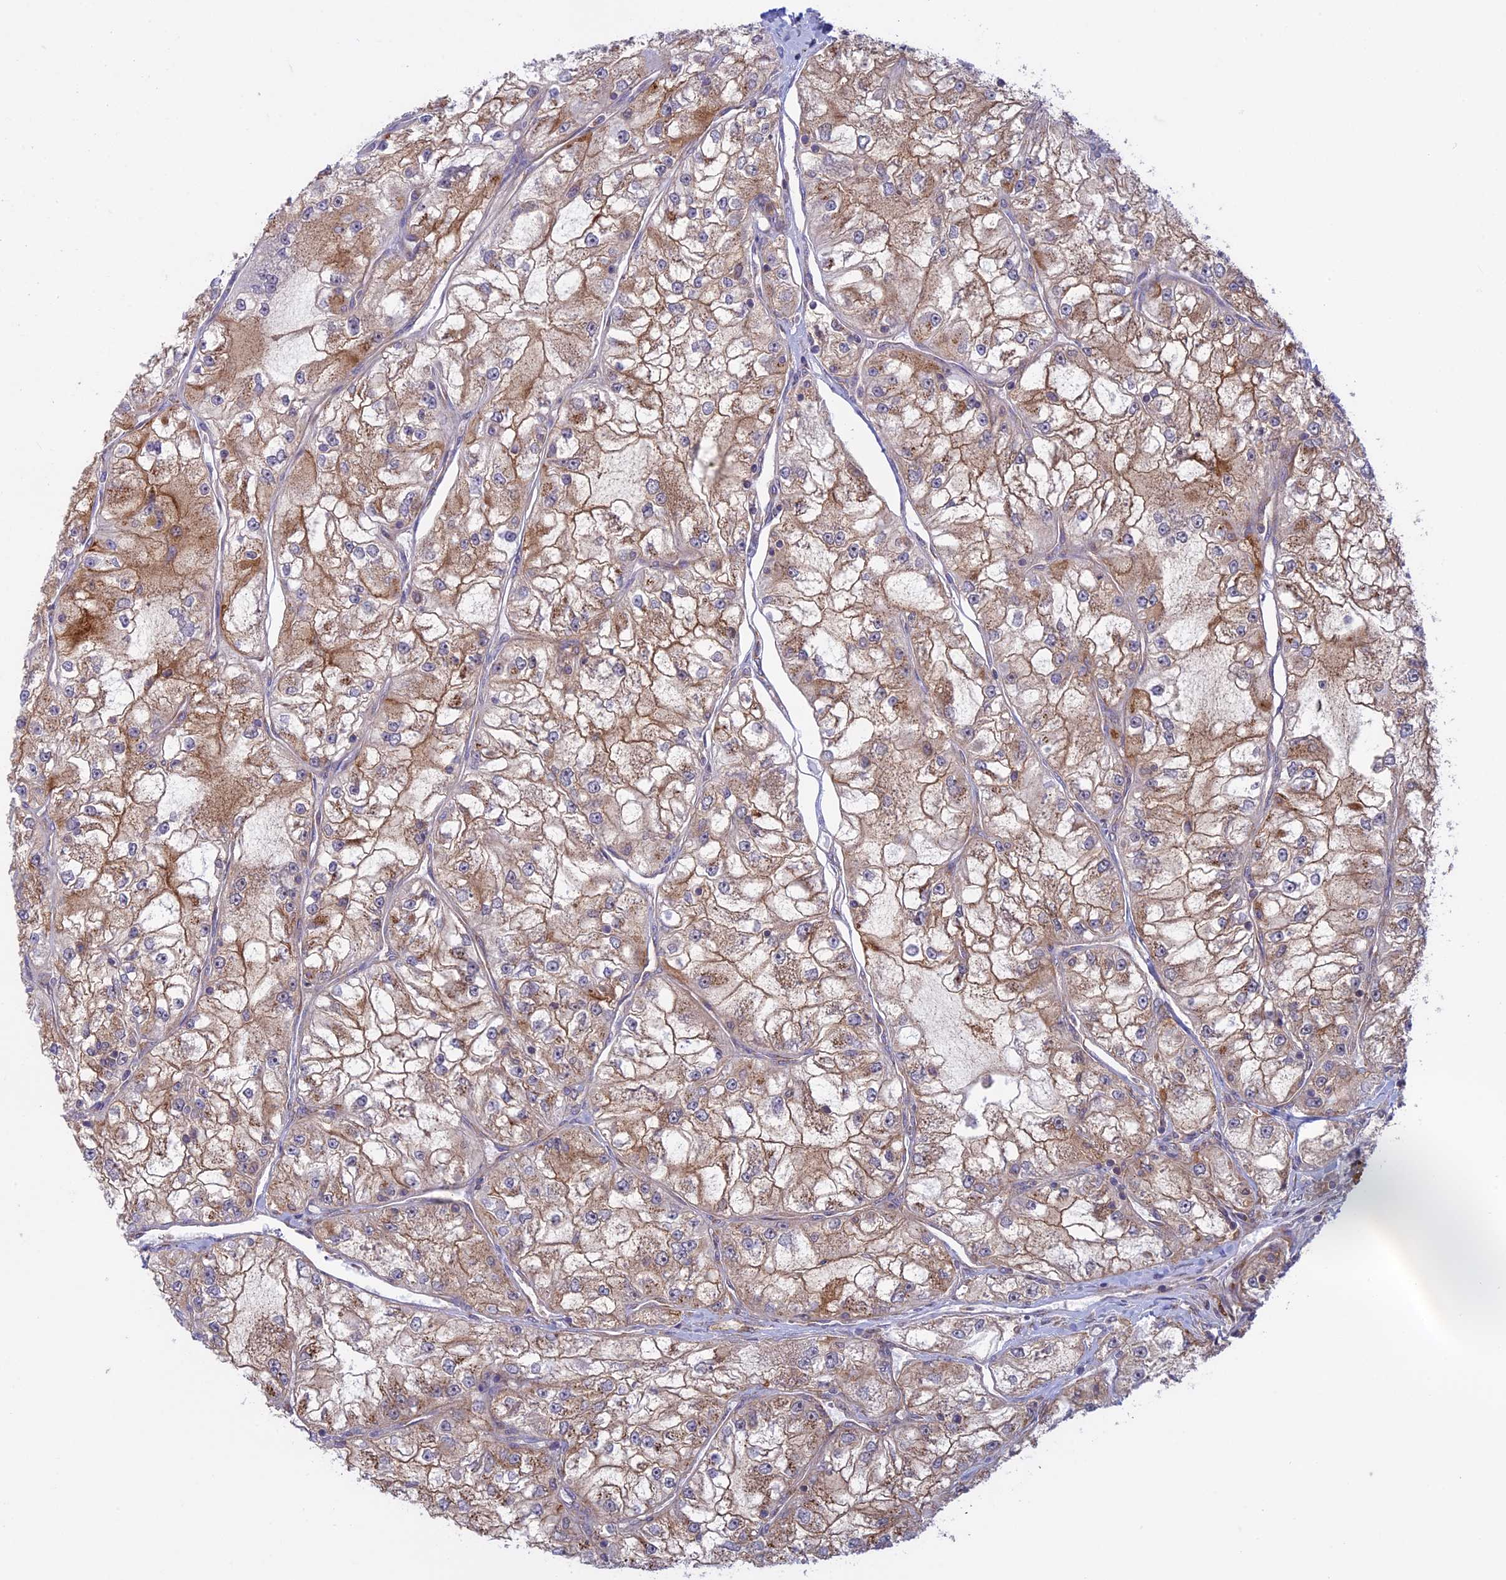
{"staining": {"intensity": "moderate", "quantity": ">75%", "location": "cytoplasmic/membranous"}, "tissue": "renal cancer", "cell_type": "Tumor cells", "image_type": "cancer", "snomed": [{"axis": "morphology", "description": "Adenocarcinoma, NOS"}, {"axis": "topography", "description": "Kidney"}], "caption": "Adenocarcinoma (renal) stained for a protein shows moderate cytoplasmic/membranous positivity in tumor cells. The staining was performed using DAB (3,3'-diaminobenzidine), with brown indicating positive protein expression. Nuclei are stained blue with hematoxylin.", "gene": "CLINT1", "patient": {"sex": "female", "age": 72}}